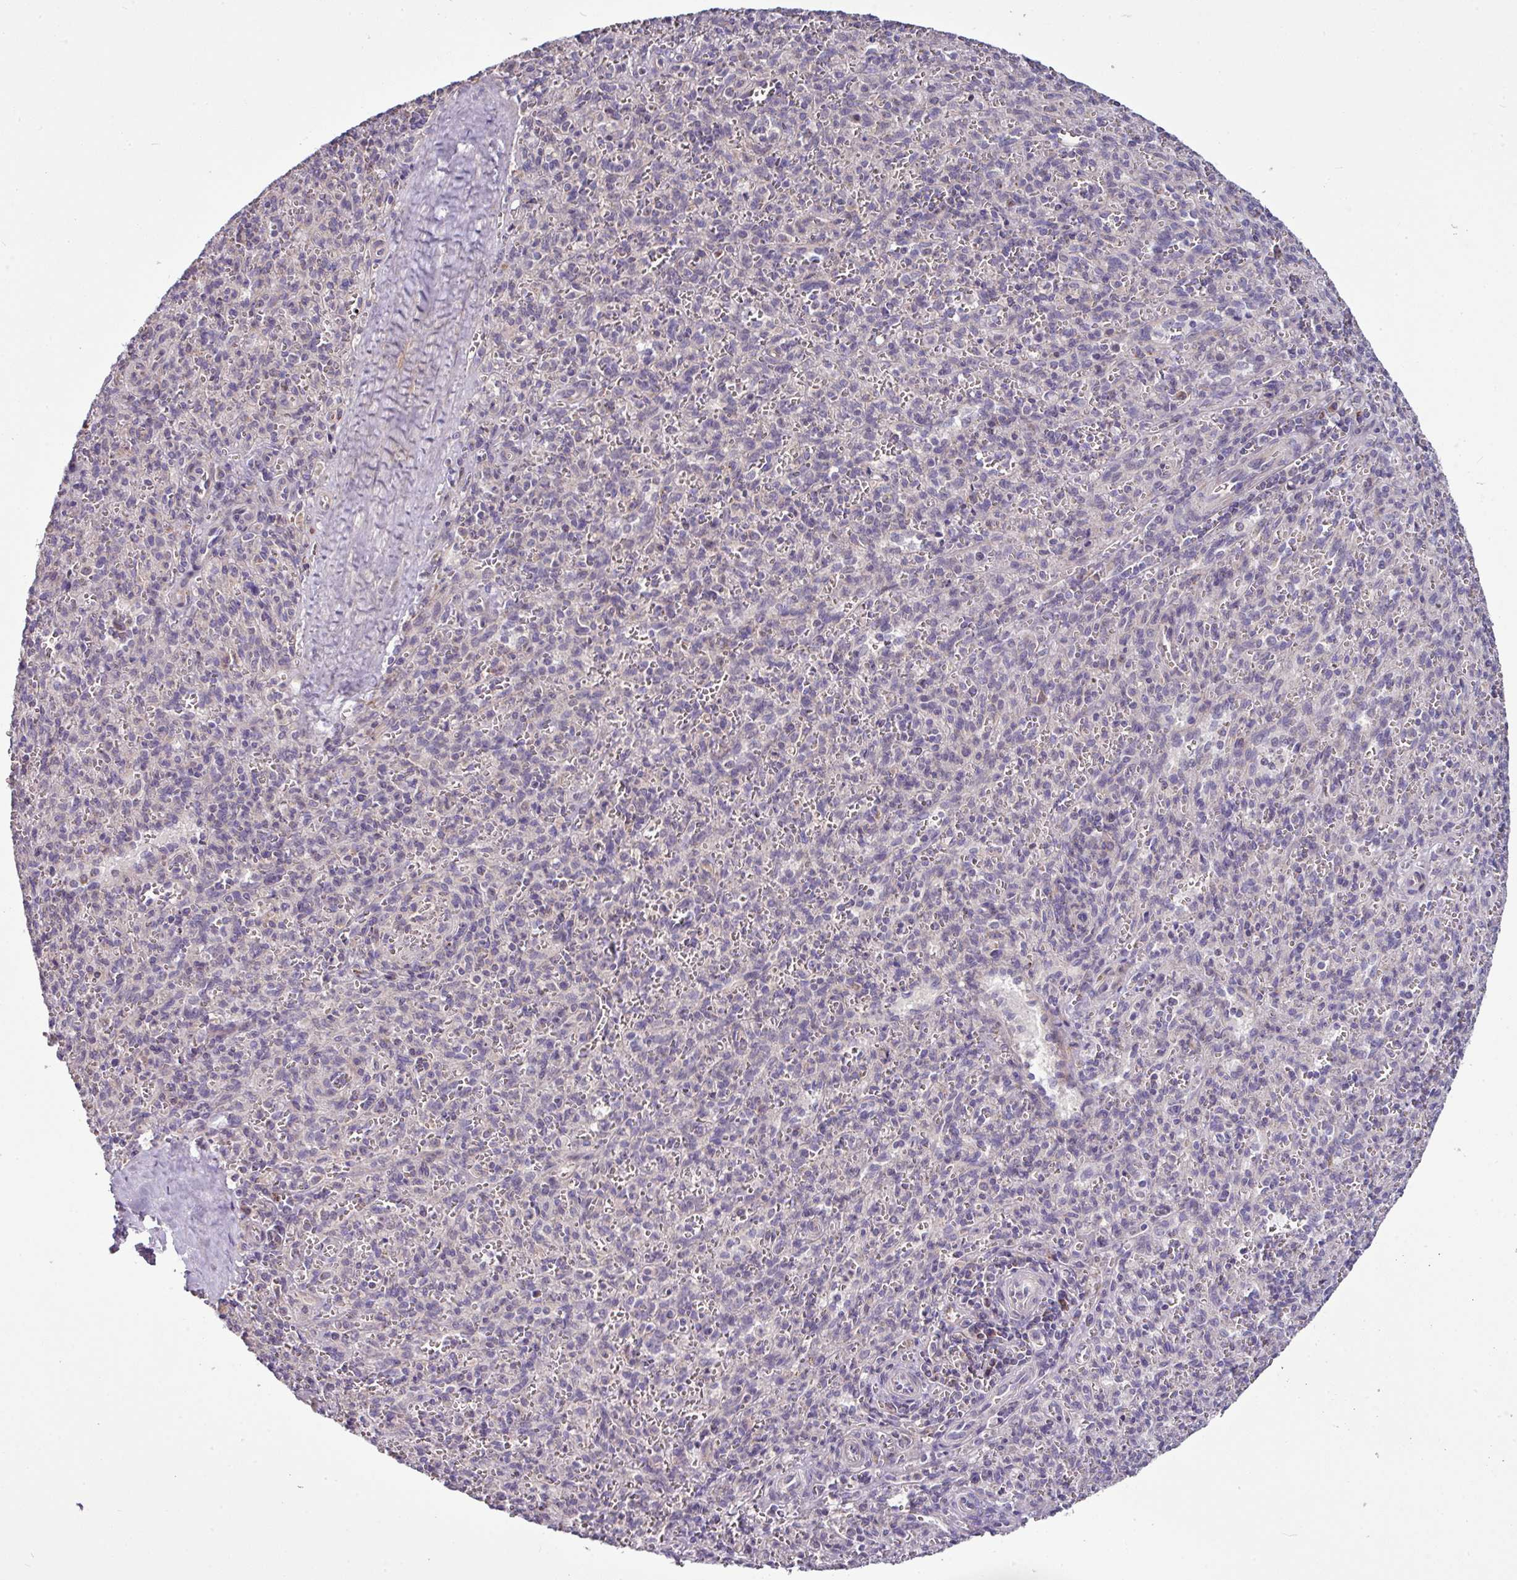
{"staining": {"intensity": "negative", "quantity": "none", "location": "none"}, "tissue": "spleen", "cell_type": "Cells in red pulp", "image_type": "normal", "snomed": [{"axis": "morphology", "description": "Normal tissue, NOS"}, {"axis": "topography", "description": "Spleen"}], "caption": "Immunohistochemistry of benign spleen displays no expression in cells in red pulp. The staining is performed using DAB (3,3'-diaminobenzidine) brown chromogen with nuclei counter-stained in using hematoxylin.", "gene": "GAN", "patient": {"sex": "female", "age": 26}}